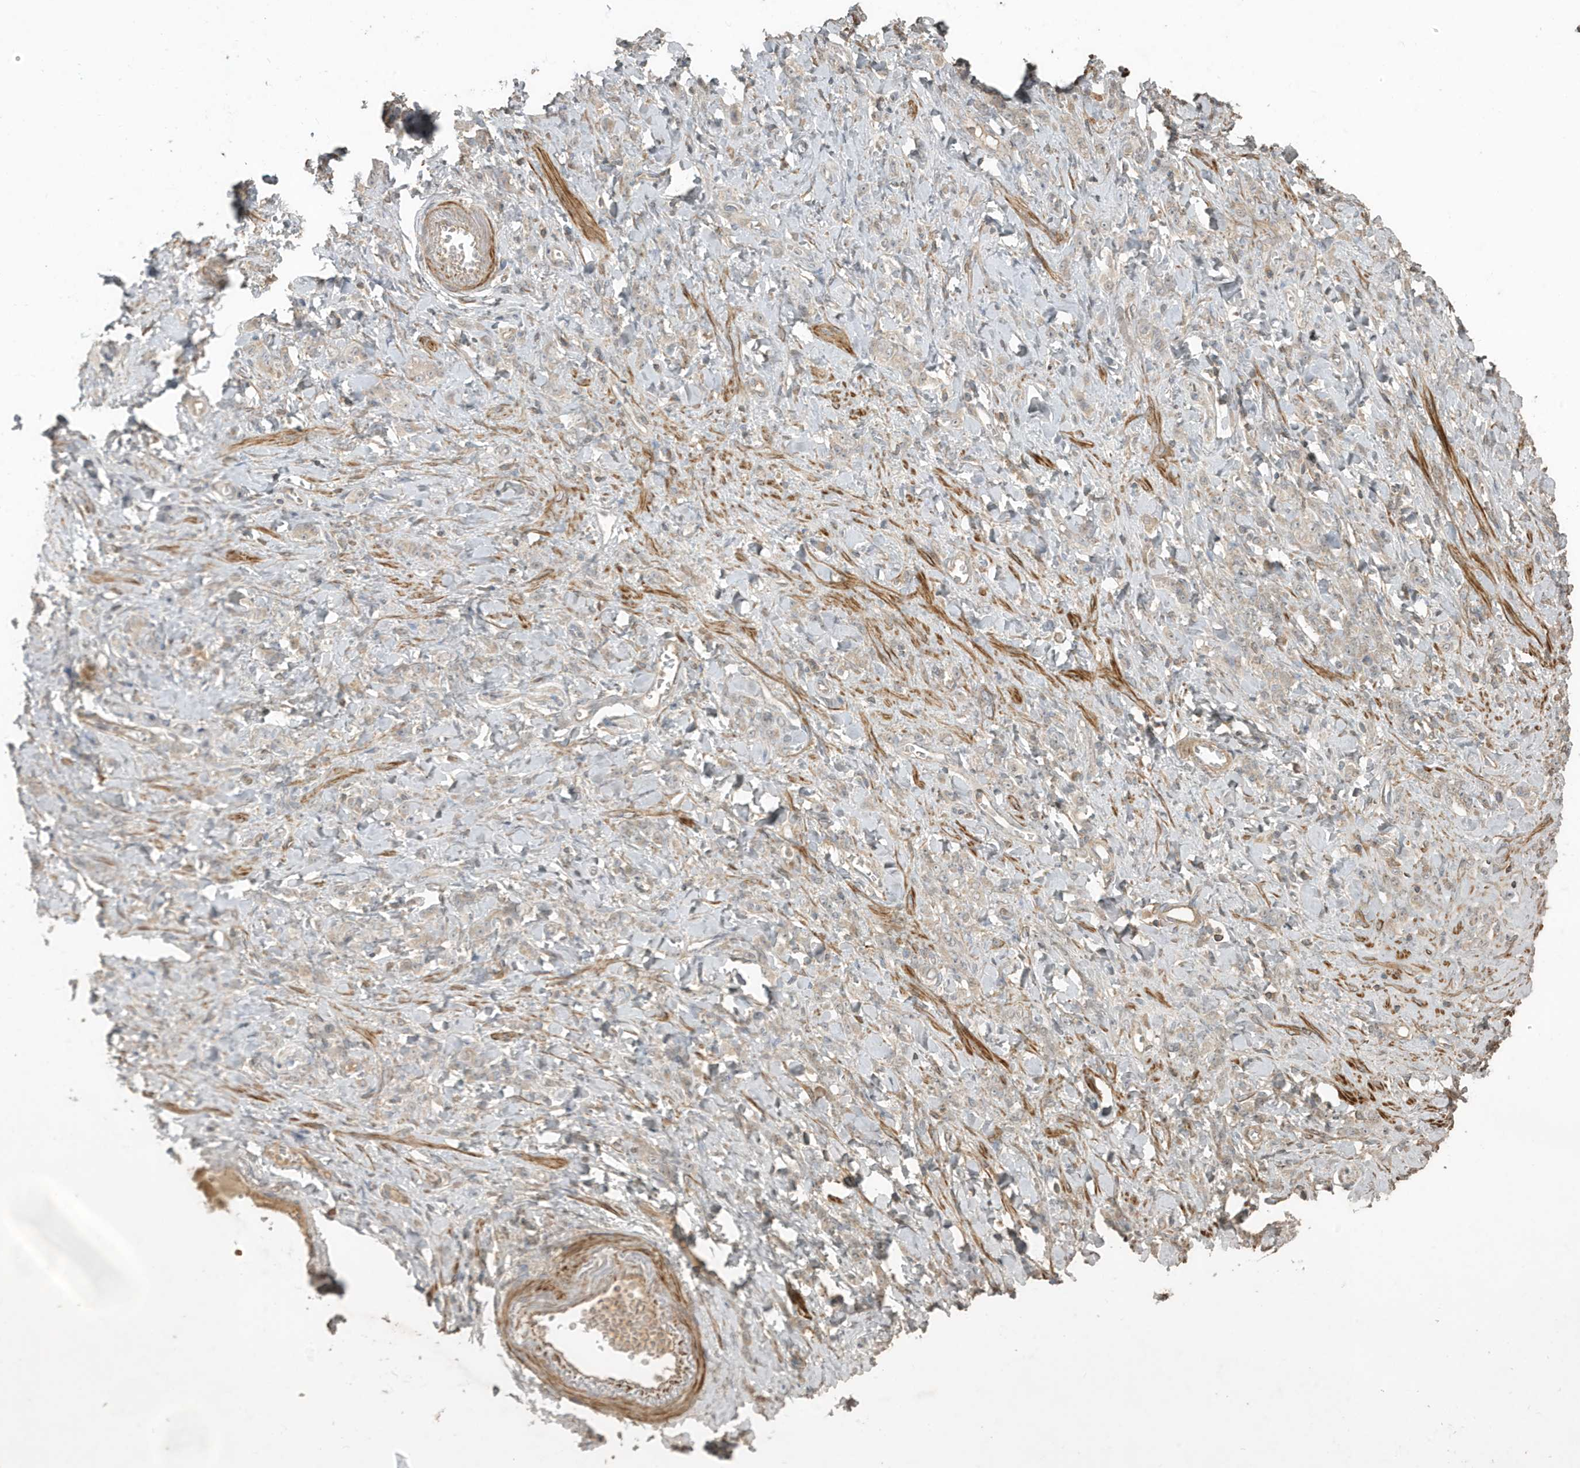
{"staining": {"intensity": "negative", "quantity": "none", "location": "none"}, "tissue": "stomach cancer", "cell_type": "Tumor cells", "image_type": "cancer", "snomed": [{"axis": "morphology", "description": "Normal tissue, NOS"}, {"axis": "morphology", "description": "Adenocarcinoma, NOS"}, {"axis": "topography", "description": "Stomach"}], "caption": "Tumor cells are negative for brown protein staining in adenocarcinoma (stomach).", "gene": "PRRT3", "patient": {"sex": "male", "age": 82}}